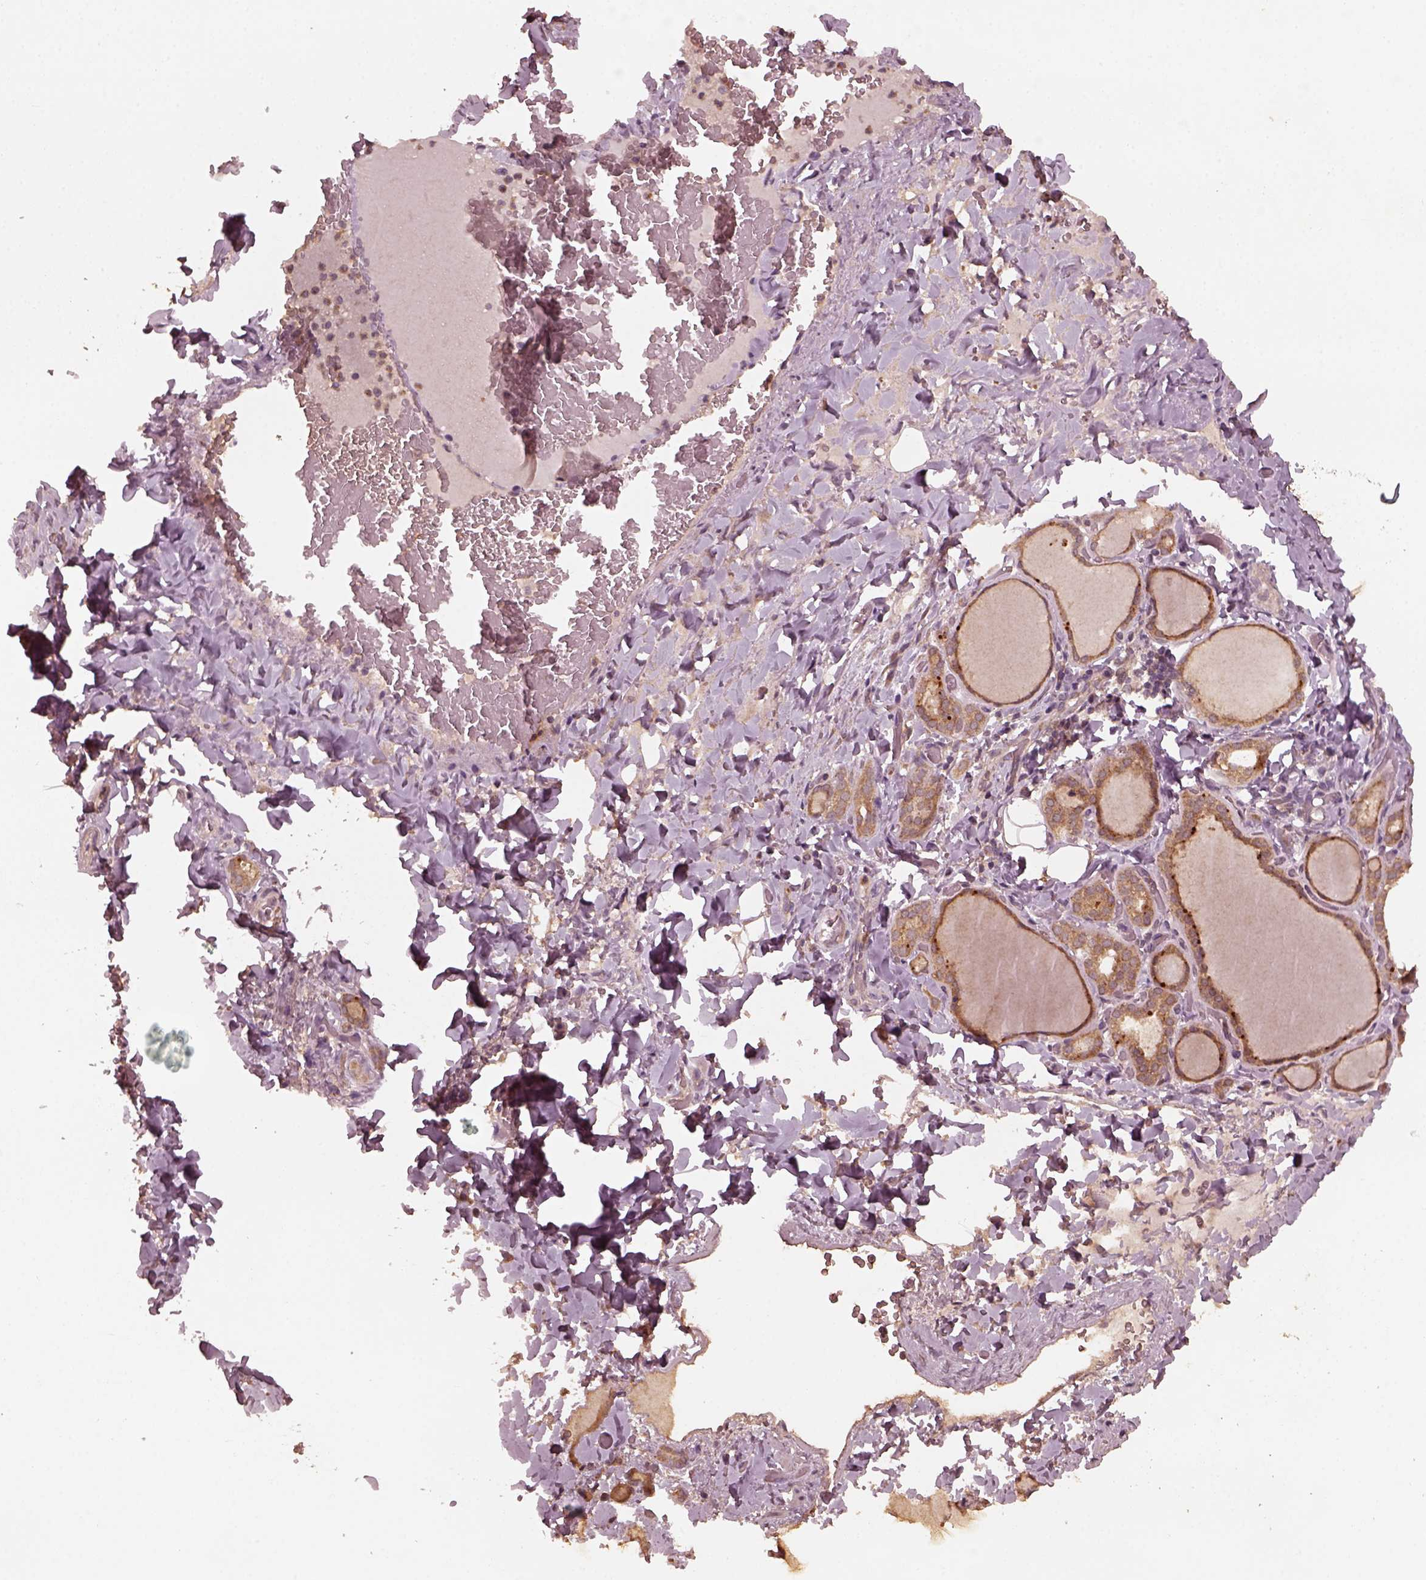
{"staining": {"intensity": "moderate", "quantity": ">75%", "location": "cytoplasmic/membranous"}, "tissue": "thyroid gland", "cell_type": "Glandular cells", "image_type": "normal", "snomed": [{"axis": "morphology", "description": "Normal tissue, NOS"}, {"axis": "topography", "description": "Thyroid gland"}], "caption": "Immunohistochemistry staining of unremarkable thyroid gland, which displays medium levels of moderate cytoplasmic/membranous staining in about >75% of glandular cells indicating moderate cytoplasmic/membranous protein staining. The staining was performed using DAB (3,3'-diaminobenzidine) (brown) for protein detection and nuclei were counterstained in hematoxylin (blue).", "gene": "FAF2", "patient": {"sex": "female", "age": 22}}